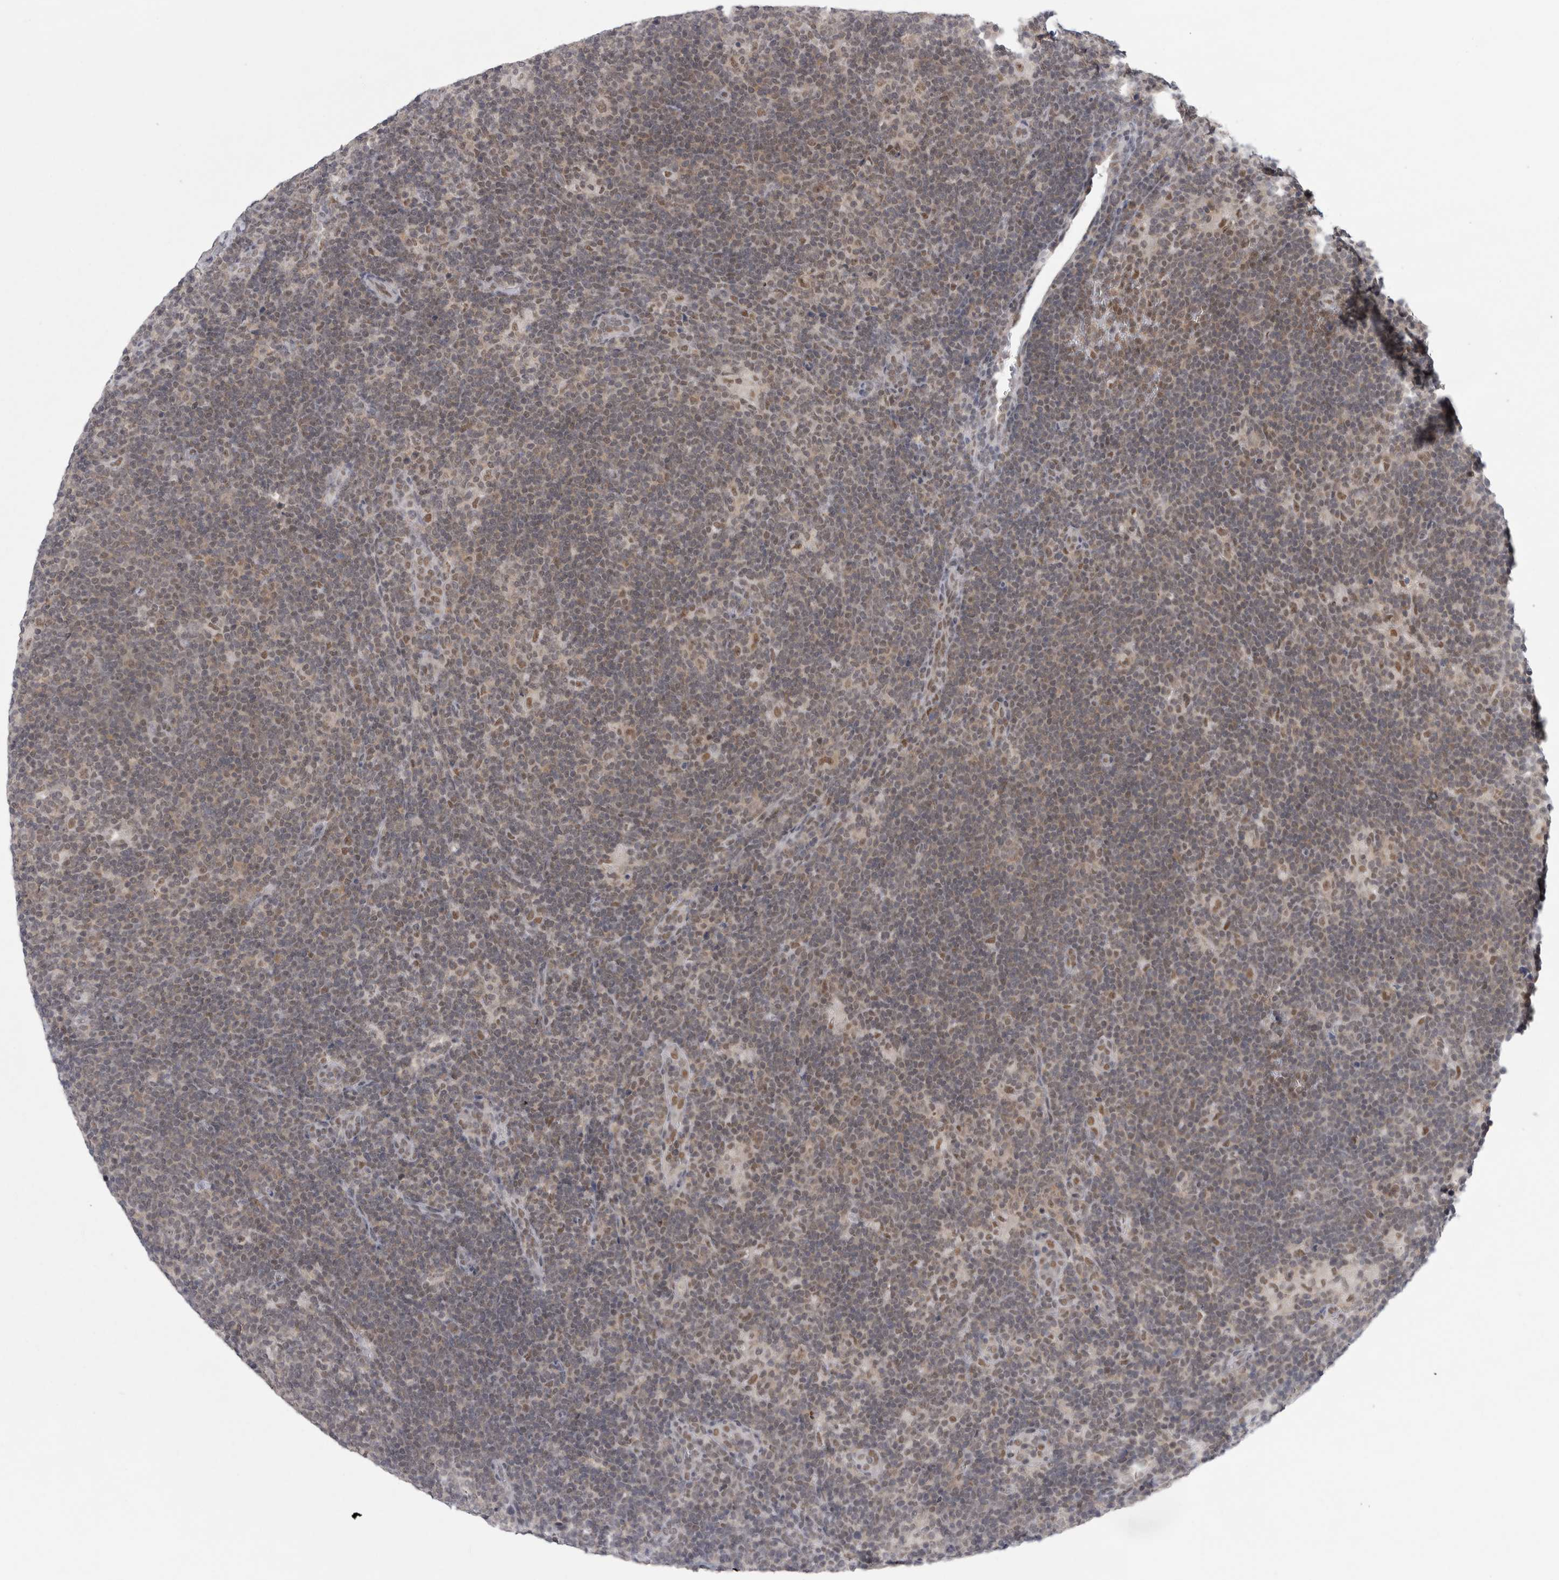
{"staining": {"intensity": "moderate", "quantity": ">75%", "location": "nuclear"}, "tissue": "lymphoma", "cell_type": "Tumor cells", "image_type": "cancer", "snomed": [{"axis": "morphology", "description": "Hodgkin's disease, NOS"}, {"axis": "topography", "description": "Lymph node"}], "caption": "Protein staining of lymphoma tissue displays moderate nuclear staining in about >75% of tumor cells. (IHC, brightfield microscopy, high magnification).", "gene": "PSMB2", "patient": {"sex": "female", "age": 57}}